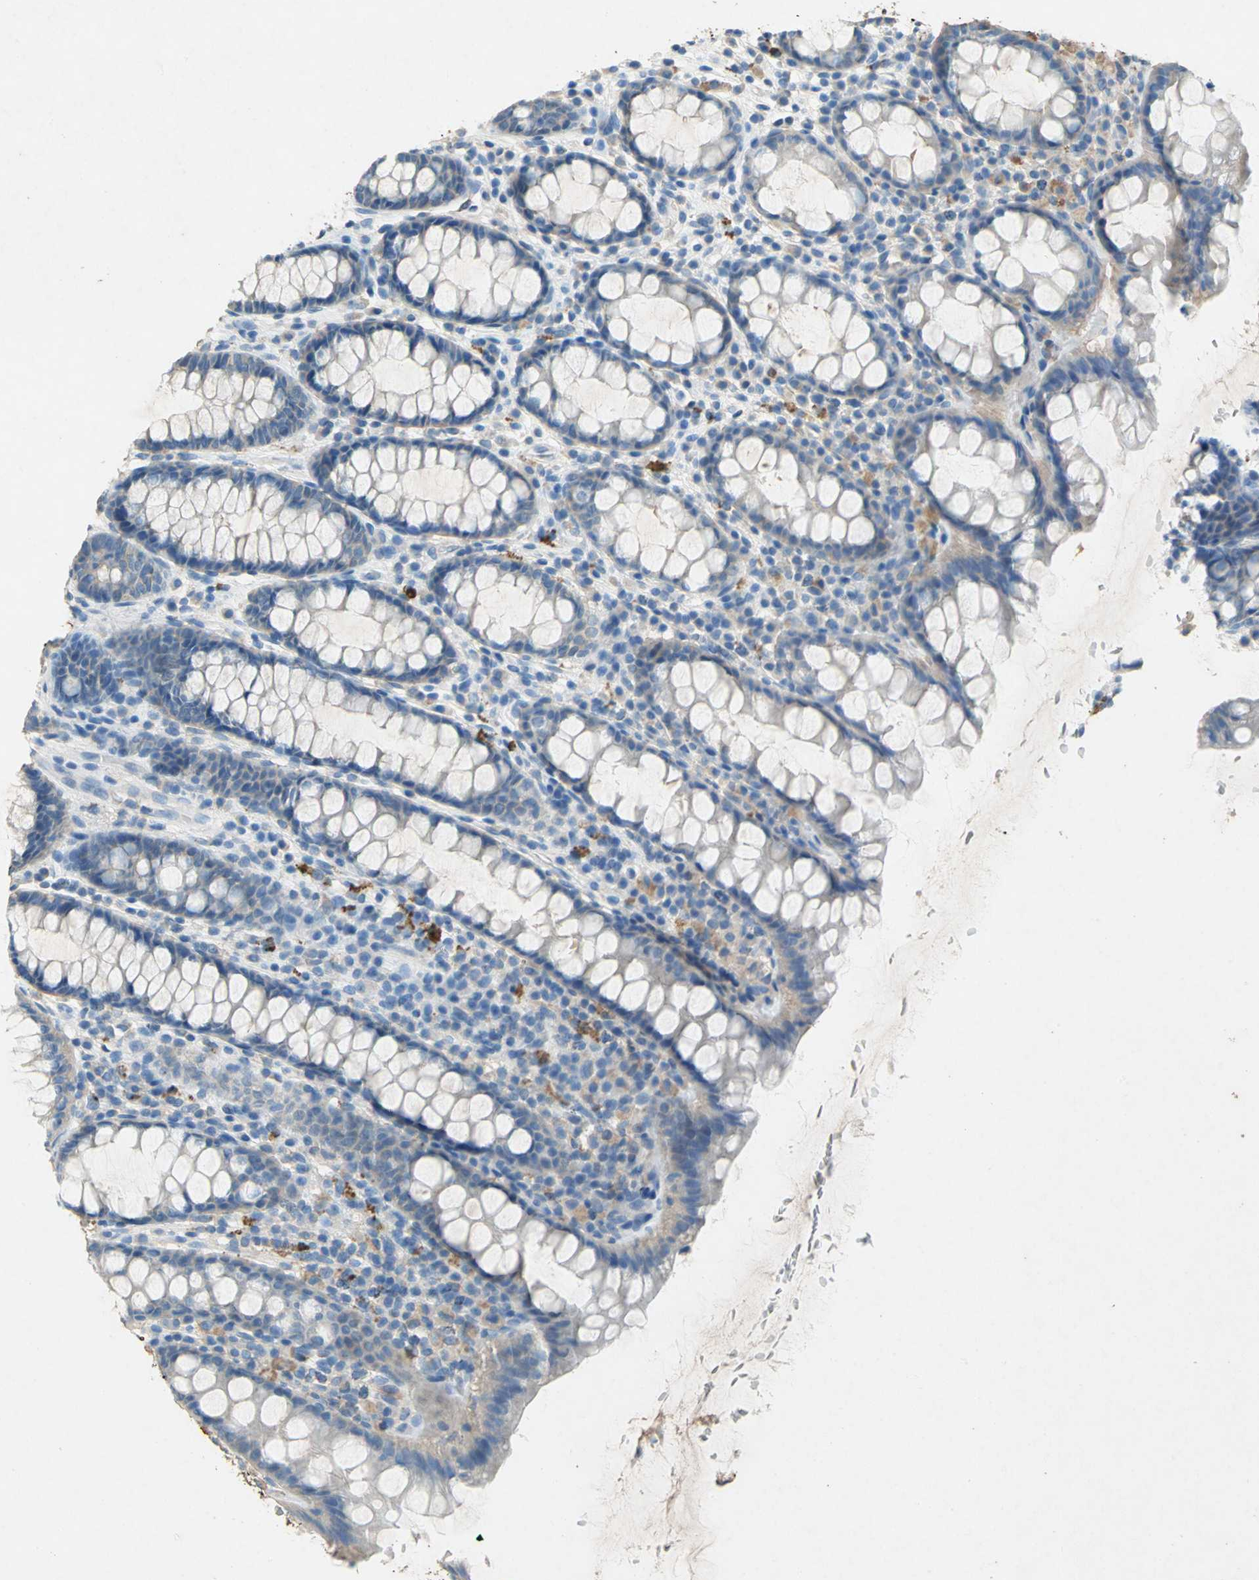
{"staining": {"intensity": "weak", "quantity": ">75%", "location": "cytoplasmic/membranous"}, "tissue": "rectum", "cell_type": "Glandular cells", "image_type": "normal", "snomed": [{"axis": "morphology", "description": "Normal tissue, NOS"}, {"axis": "topography", "description": "Rectum"}], "caption": "High-power microscopy captured an immunohistochemistry micrograph of unremarkable rectum, revealing weak cytoplasmic/membranous positivity in about >75% of glandular cells.", "gene": "ADAMTS5", "patient": {"sex": "male", "age": 92}}